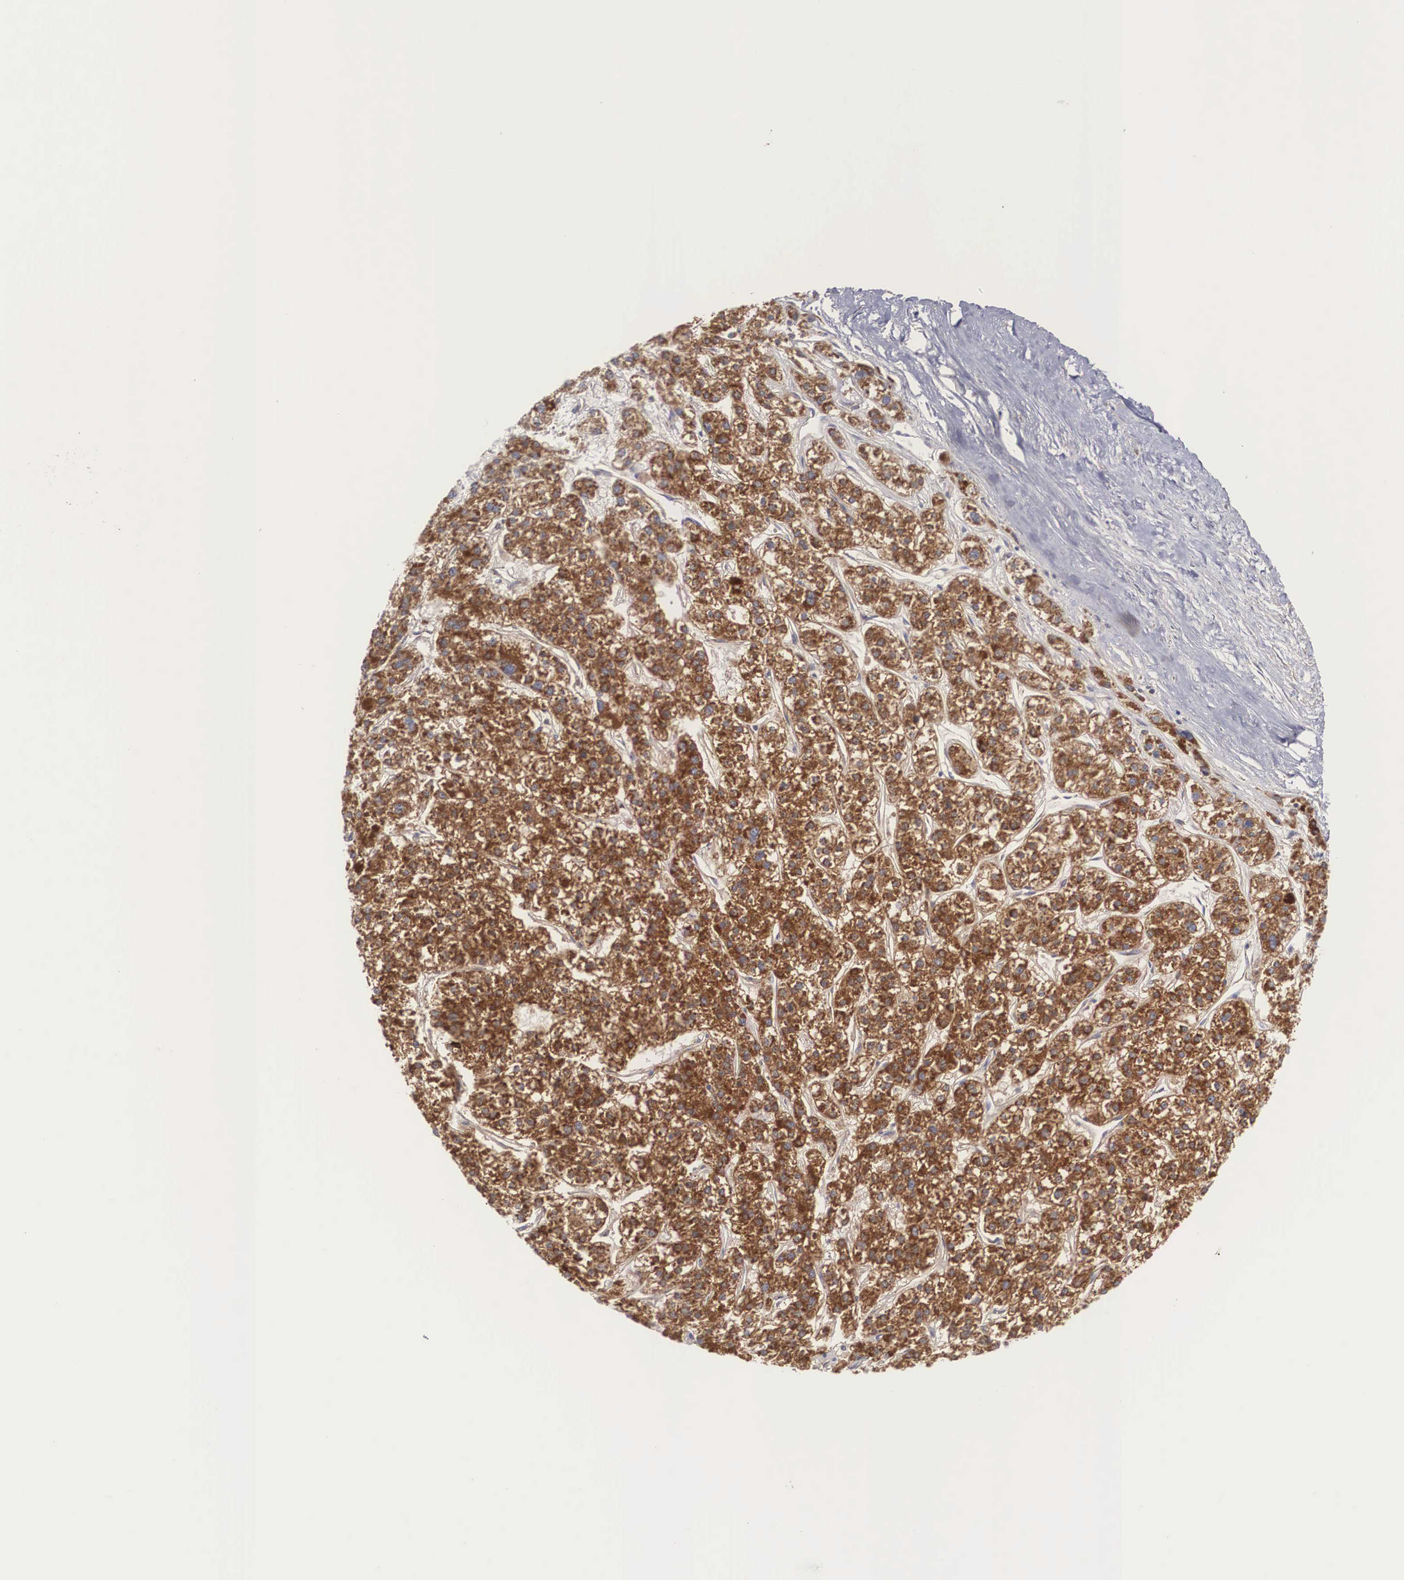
{"staining": {"intensity": "strong", "quantity": ">75%", "location": "cytoplasmic/membranous"}, "tissue": "liver cancer", "cell_type": "Tumor cells", "image_type": "cancer", "snomed": [{"axis": "morphology", "description": "Carcinoma, Hepatocellular, NOS"}, {"axis": "topography", "description": "Liver"}], "caption": "Protein expression analysis of hepatocellular carcinoma (liver) reveals strong cytoplasmic/membranous expression in about >75% of tumor cells.", "gene": "XPNPEP3", "patient": {"sex": "female", "age": 85}}